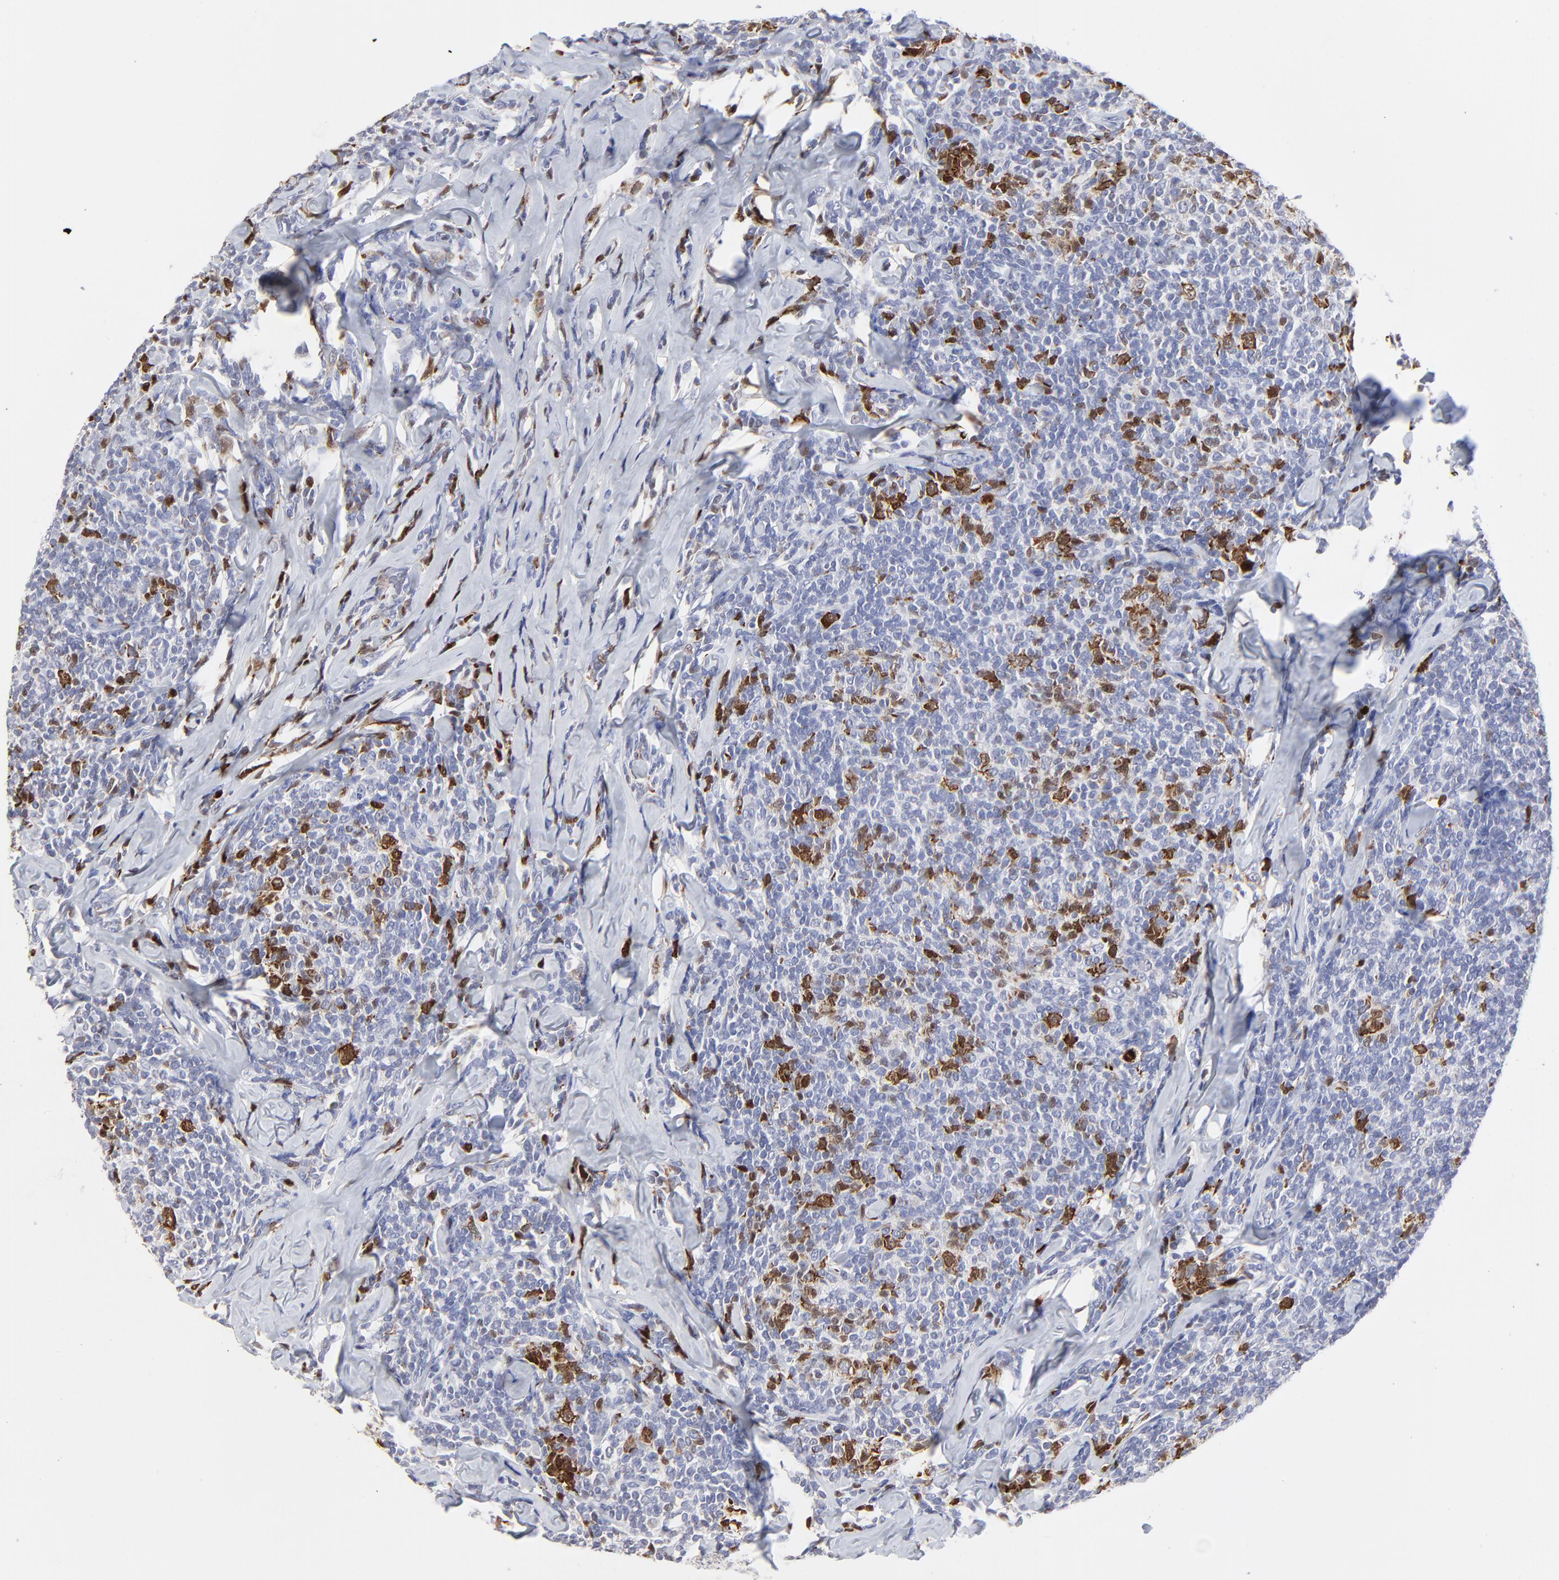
{"staining": {"intensity": "strong", "quantity": "<25%", "location": "cytoplasmic/membranous,nuclear"}, "tissue": "lymphoma", "cell_type": "Tumor cells", "image_type": "cancer", "snomed": [{"axis": "morphology", "description": "Malignant lymphoma, non-Hodgkin's type, Low grade"}, {"axis": "topography", "description": "Lymph node"}], "caption": "Immunohistochemistry of lymphoma displays medium levels of strong cytoplasmic/membranous and nuclear expression in about <25% of tumor cells.", "gene": "NCAPH", "patient": {"sex": "female", "age": 56}}